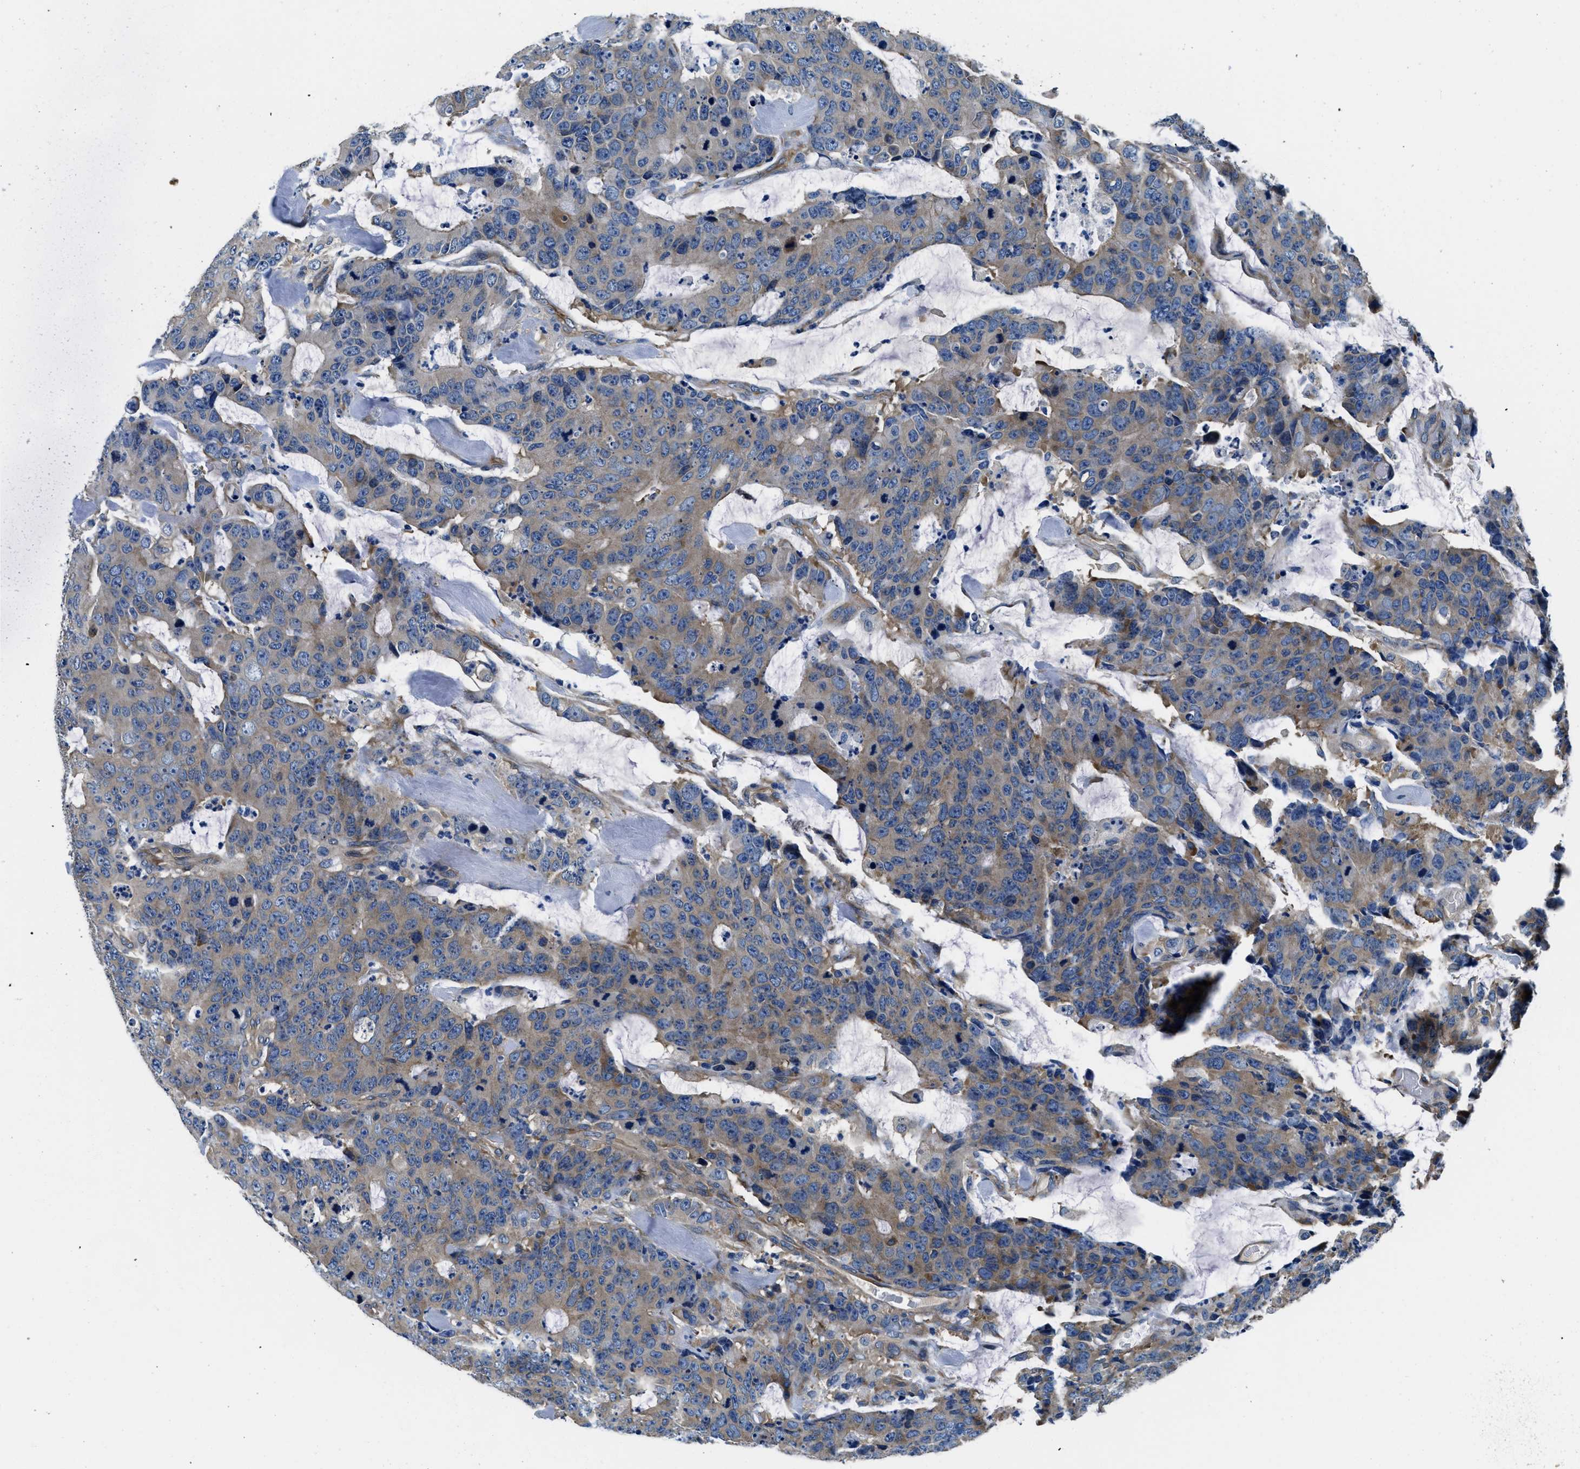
{"staining": {"intensity": "weak", "quantity": ">75%", "location": "cytoplasmic/membranous"}, "tissue": "colorectal cancer", "cell_type": "Tumor cells", "image_type": "cancer", "snomed": [{"axis": "morphology", "description": "Adenocarcinoma, NOS"}, {"axis": "topography", "description": "Colon"}], "caption": "Protein analysis of colorectal cancer tissue reveals weak cytoplasmic/membranous positivity in approximately >75% of tumor cells.", "gene": "TWF1", "patient": {"sex": "female", "age": 86}}